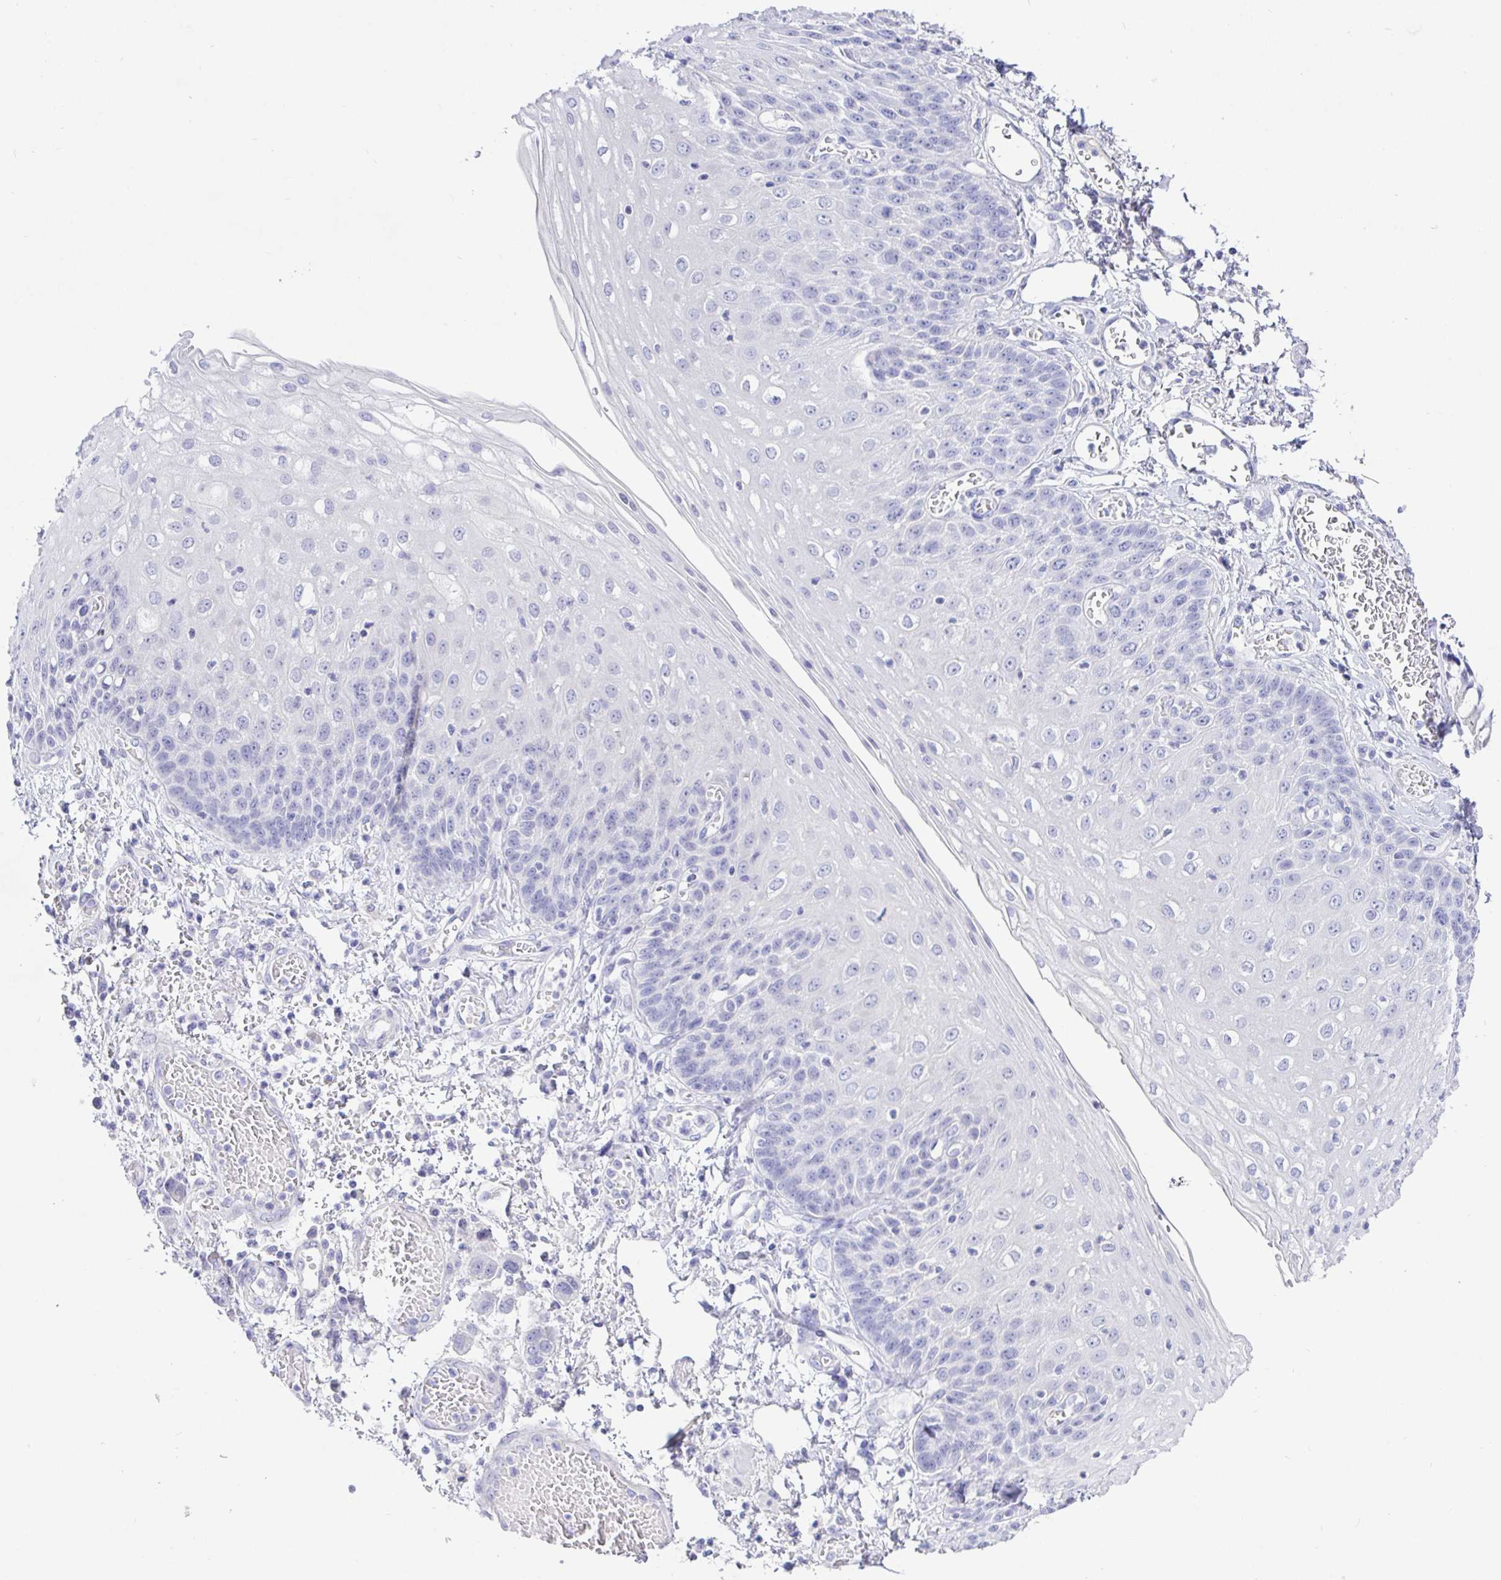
{"staining": {"intensity": "negative", "quantity": "none", "location": "none"}, "tissue": "esophagus", "cell_type": "Squamous epithelial cells", "image_type": "normal", "snomed": [{"axis": "morphology", "description": "Normal tissue, NOS"}, {"axis": "morphology", "description": "Adenocarcinoma, NOS"}, {"axis": "topography", "description": "Esophagus"}], "caption": "There is no significant expression in squamous epithelial cells of esophagus. Nuclei are stained in blue.", "gene": "TPTE", "patient": {"sex": "male", "age": 81}}